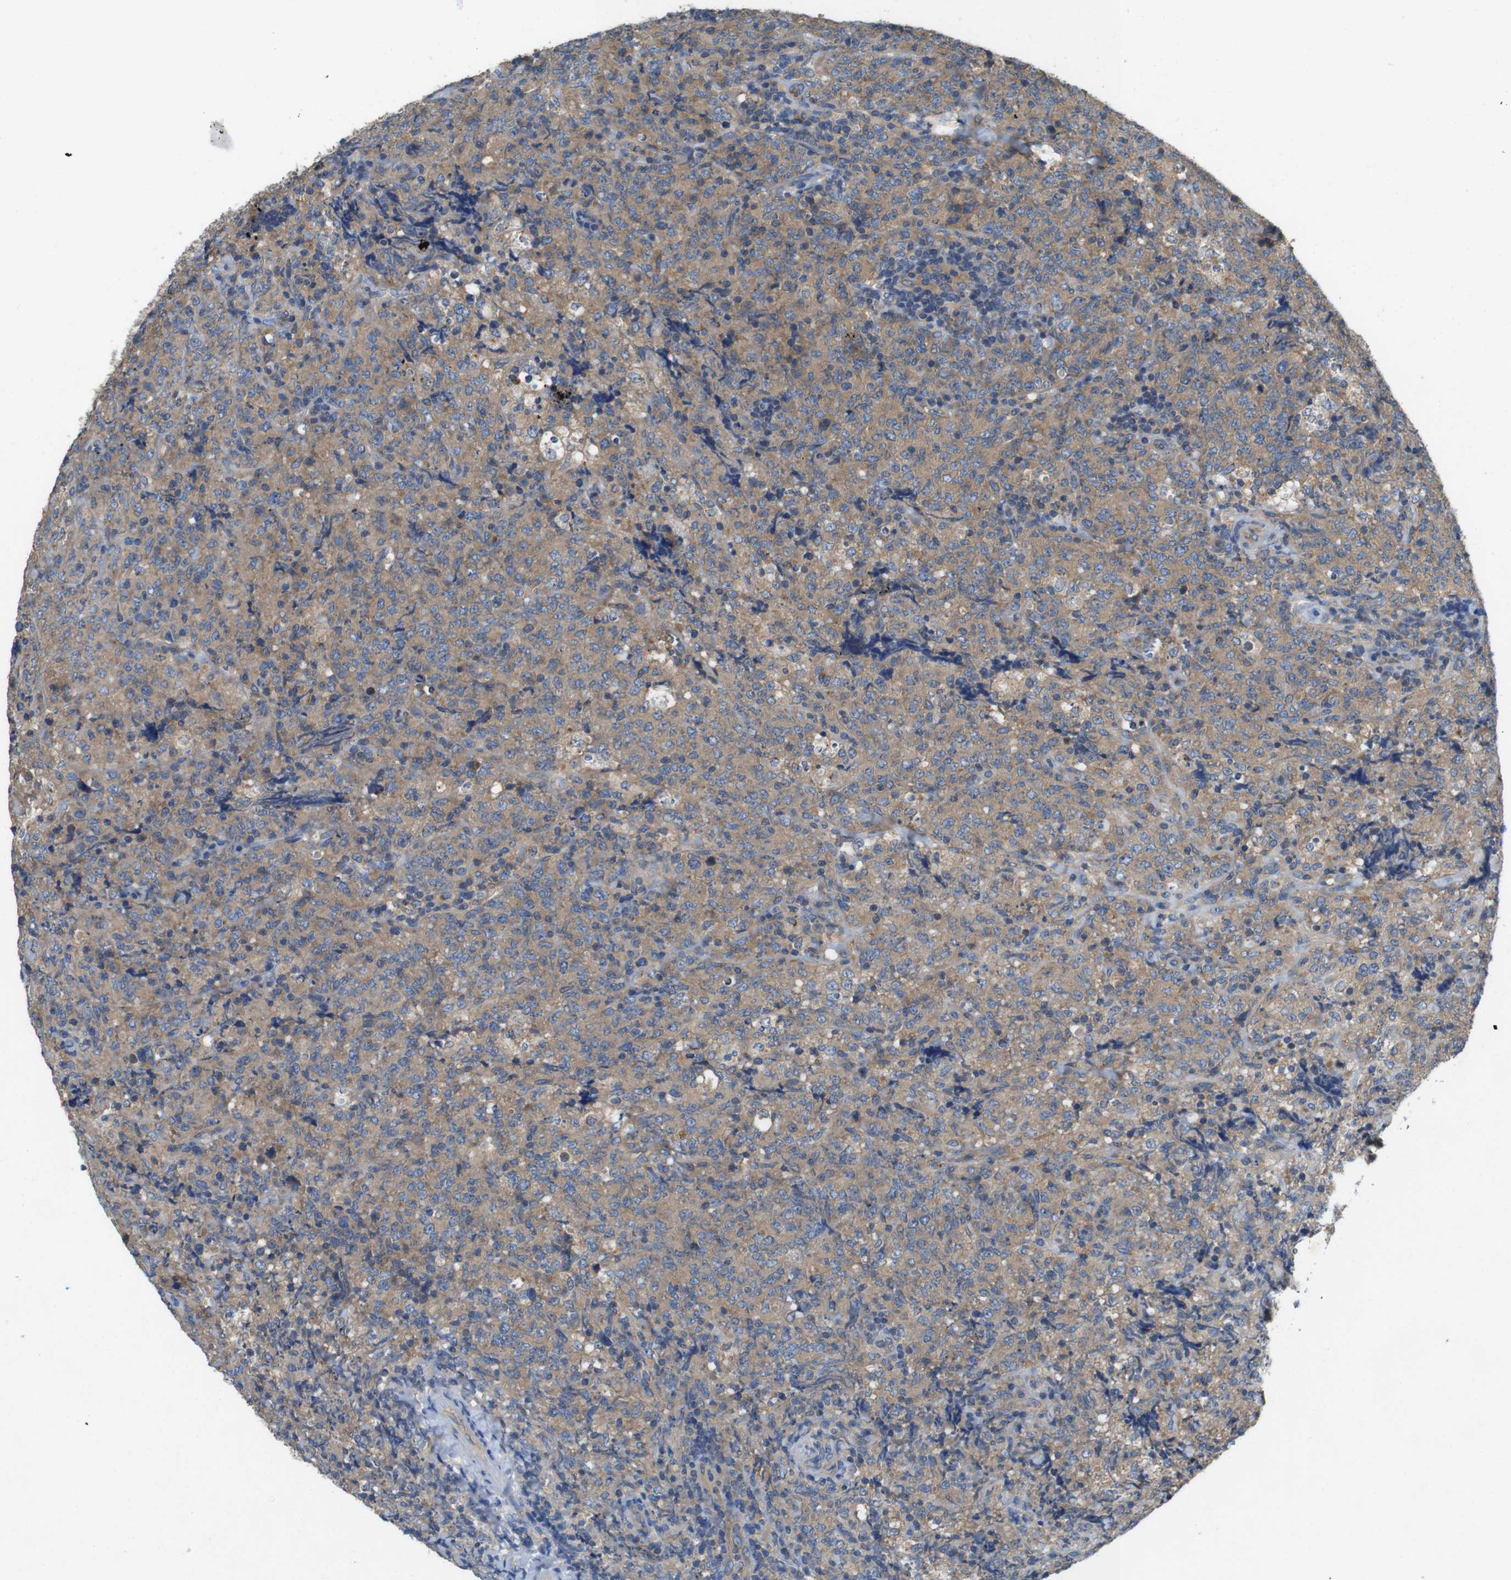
{"staining": {"intensity": "moderate", "quantity": ">75%", "location": "cytoplasmic/membranous"}, "tissue": "lymphoma", "cell_type": "Tumor cells", "image_type": "cancer", "snomed": [{"axis": "morphology", "description": "Malignant lymphoma, non-Hodgkin's type, High grade"}, {"axis": "topography", "description": "Tonsil"}], "caption": "Human lymphoma stained for a protein (brown) reveals moderate cytoplasmic/membranous positive expression in about >75% of tumor cells.", "gene": "DCTN1", "patient": {"sex": "female", "age": 36}}